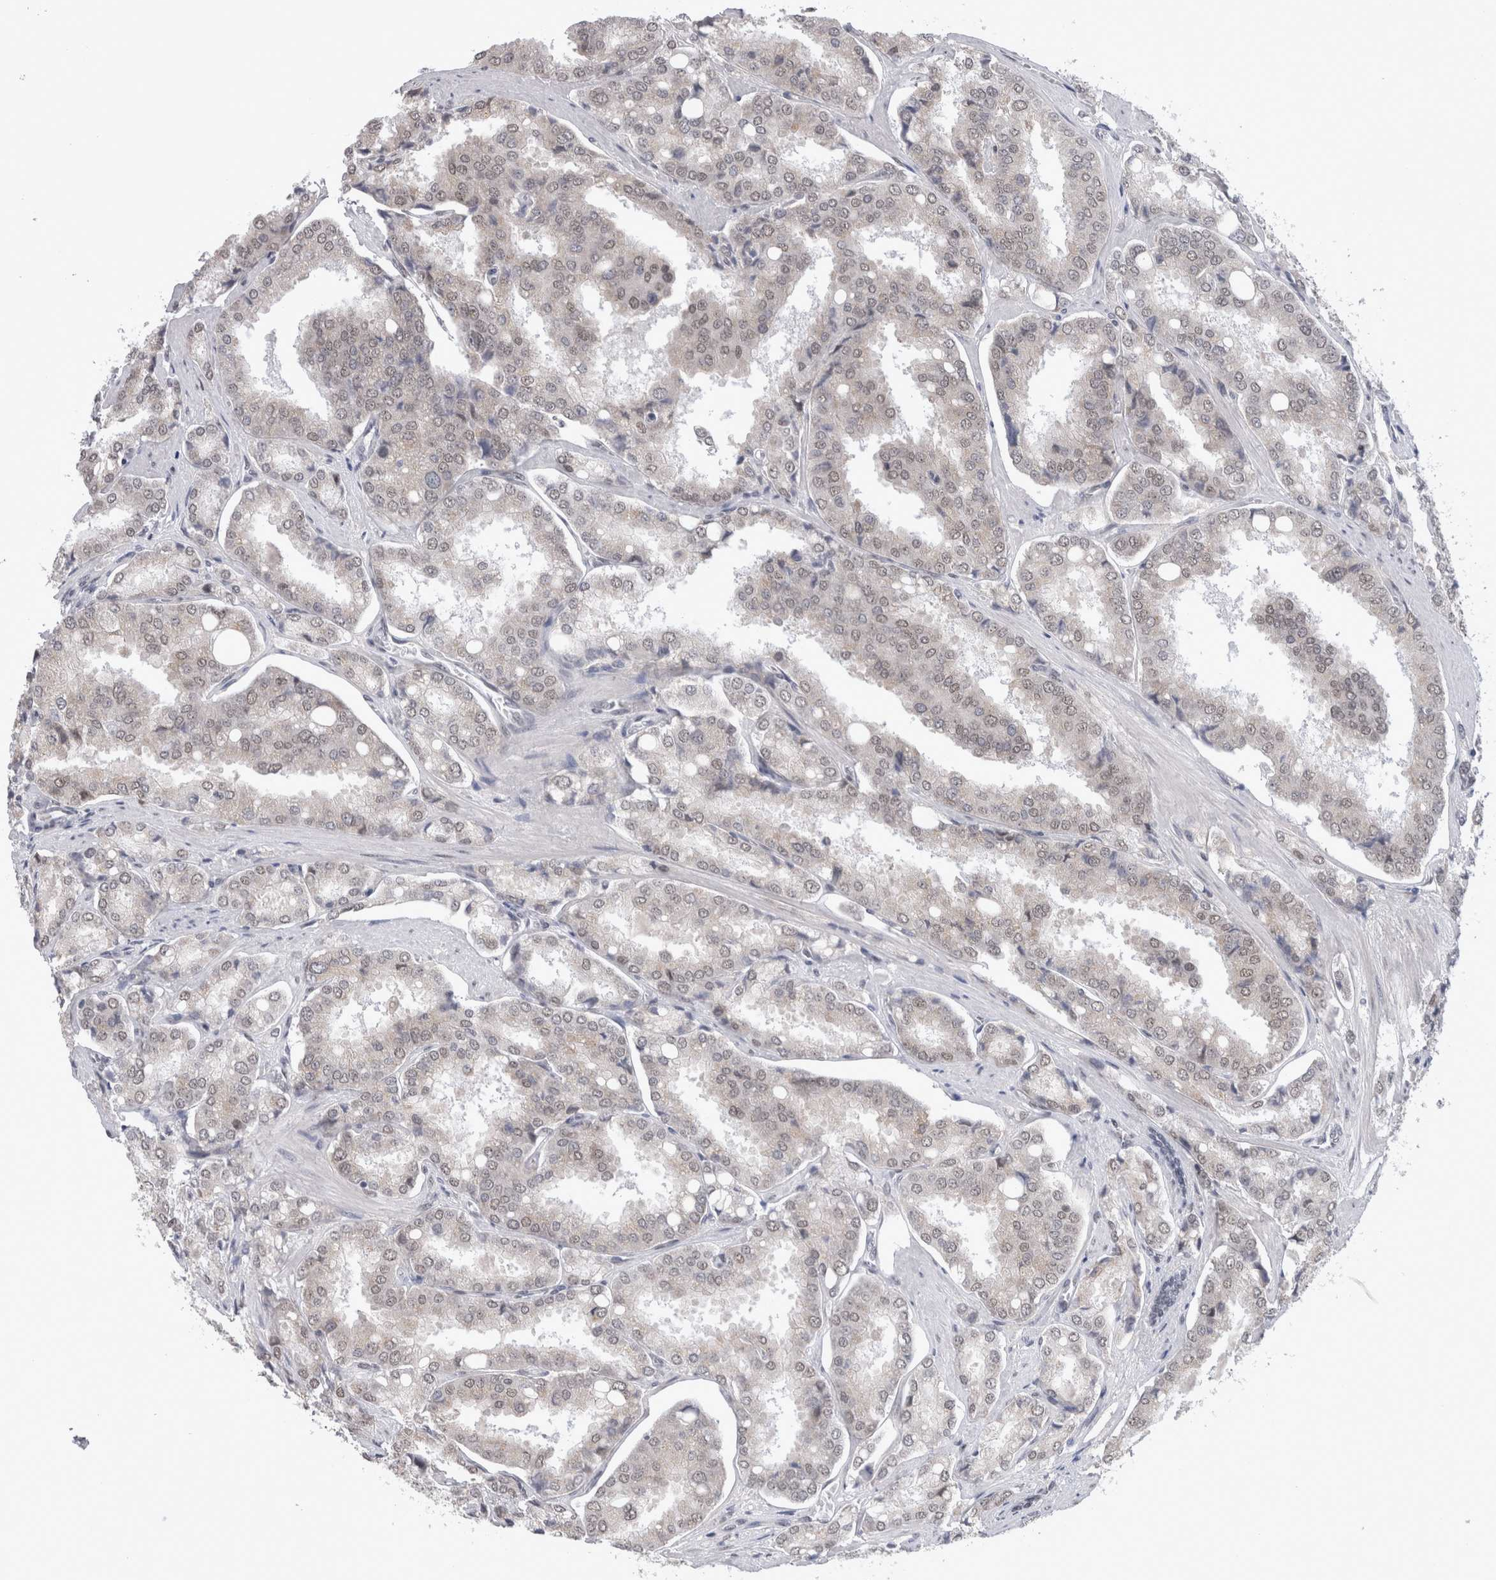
{"staining": {"intensity": "weak", "quantity": "<25%", "location": "nuclear"}, "tissue": "prostate cancer", "cell_type": "Tumor cells", "image_type": "cancer", "snomed": [{"axis": "morphology", "description": "Adenocarcinoma, High grade"}, {"axis": "topography", "description": "Prostate"}], "caption": "The photomicrograph displays no significant positivity in tumor cells of prostate cancer.", "gene": "API5", "patient": {"sex": "male", "age": 50}}